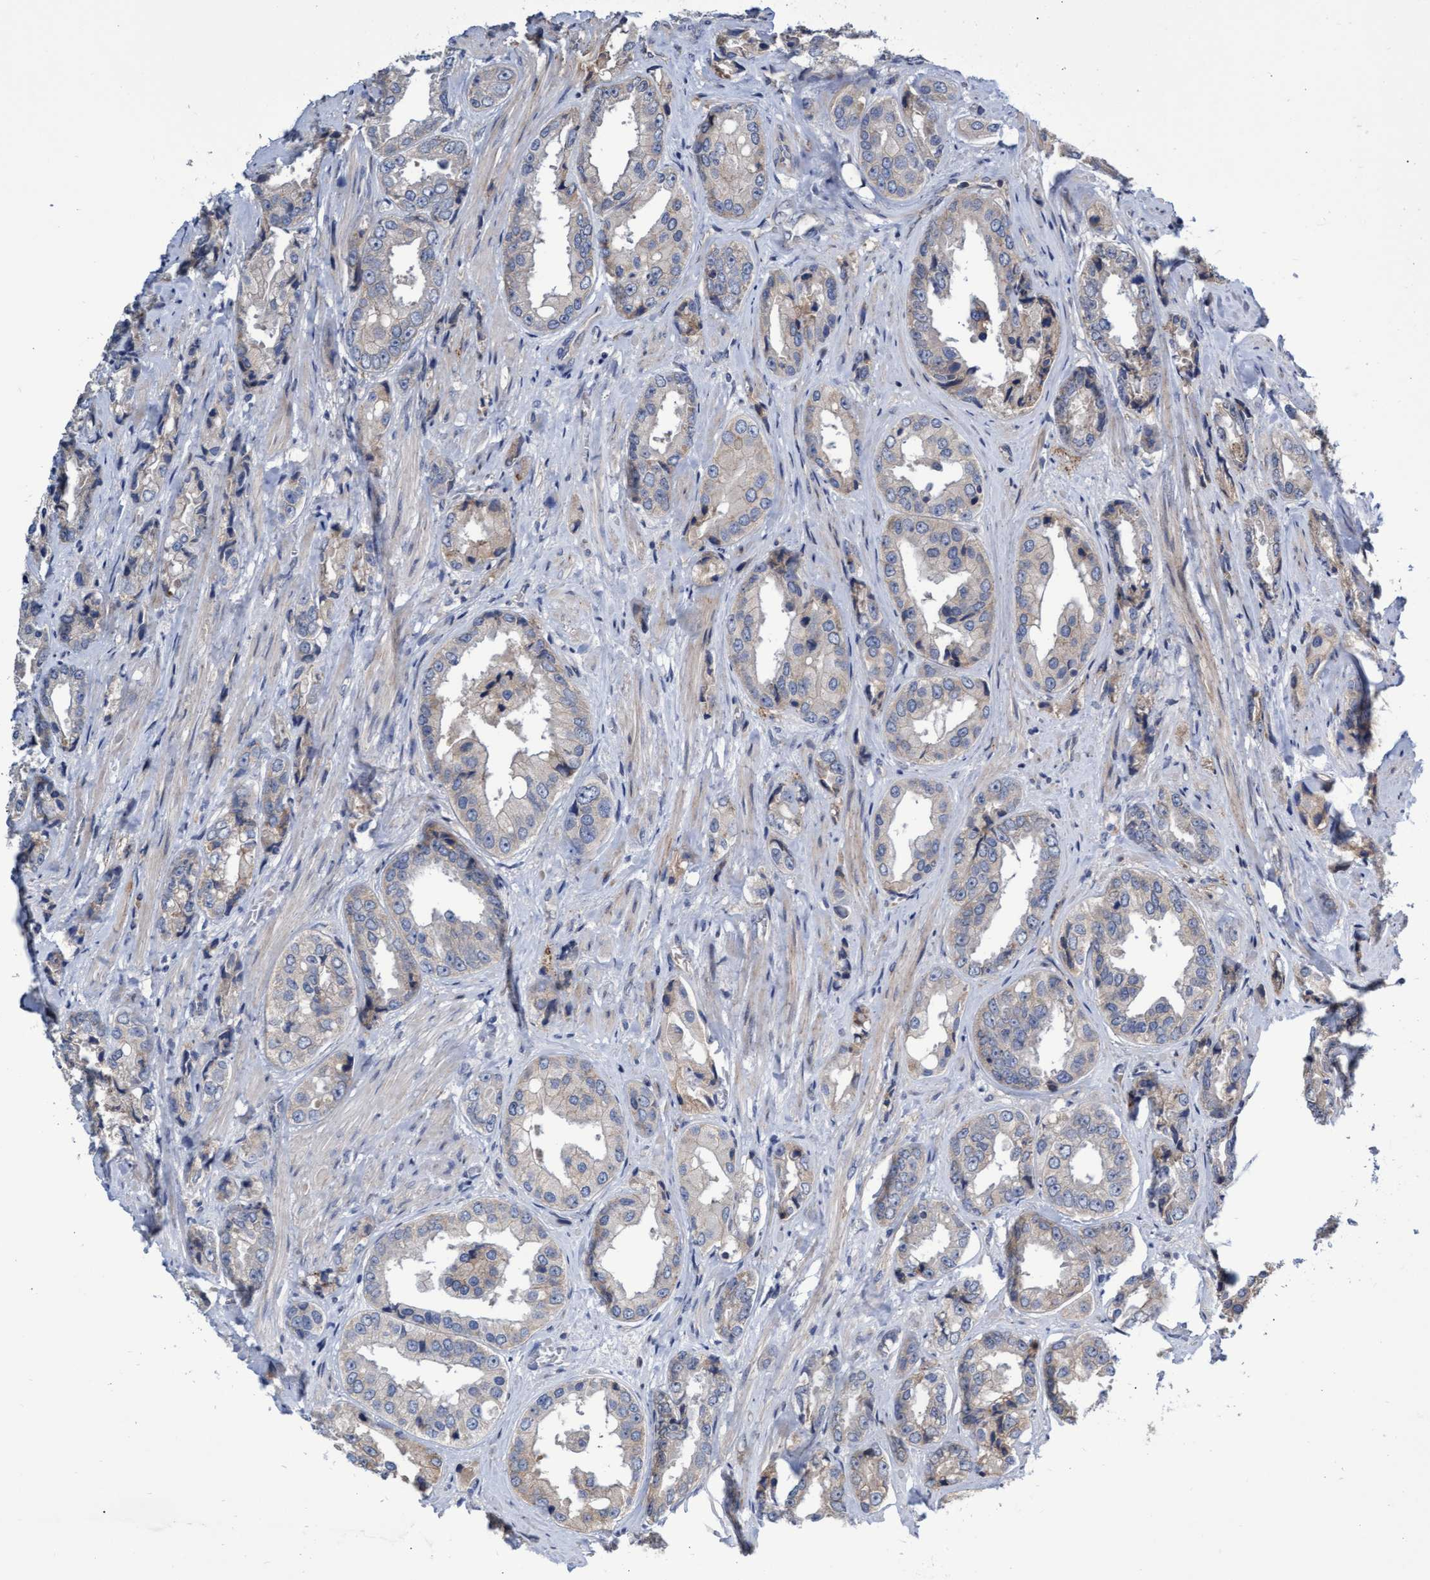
{"staining": {"intensity": "weak", "quantity": "<25%", "location": "cytoplasmic/membranous"}, "tissue": "prostate cancer", "cell_type": "Tumor cells", "image_type": "cancer", "snomed": [{"axis": "morphology", "description": "Adenocarcinoma, High grade"}, {"axis": "topography", "description": "Prostate"}], "caption": "High power microscopy image of an immunohistochemistry (IHC) photomicrograph of prostate cancer (adenocarcinoma (high-grade)), revealing no significant expression in tumor cells.", "gene": "ABCF2", "patient": {"sex": "male", "age": 61}}